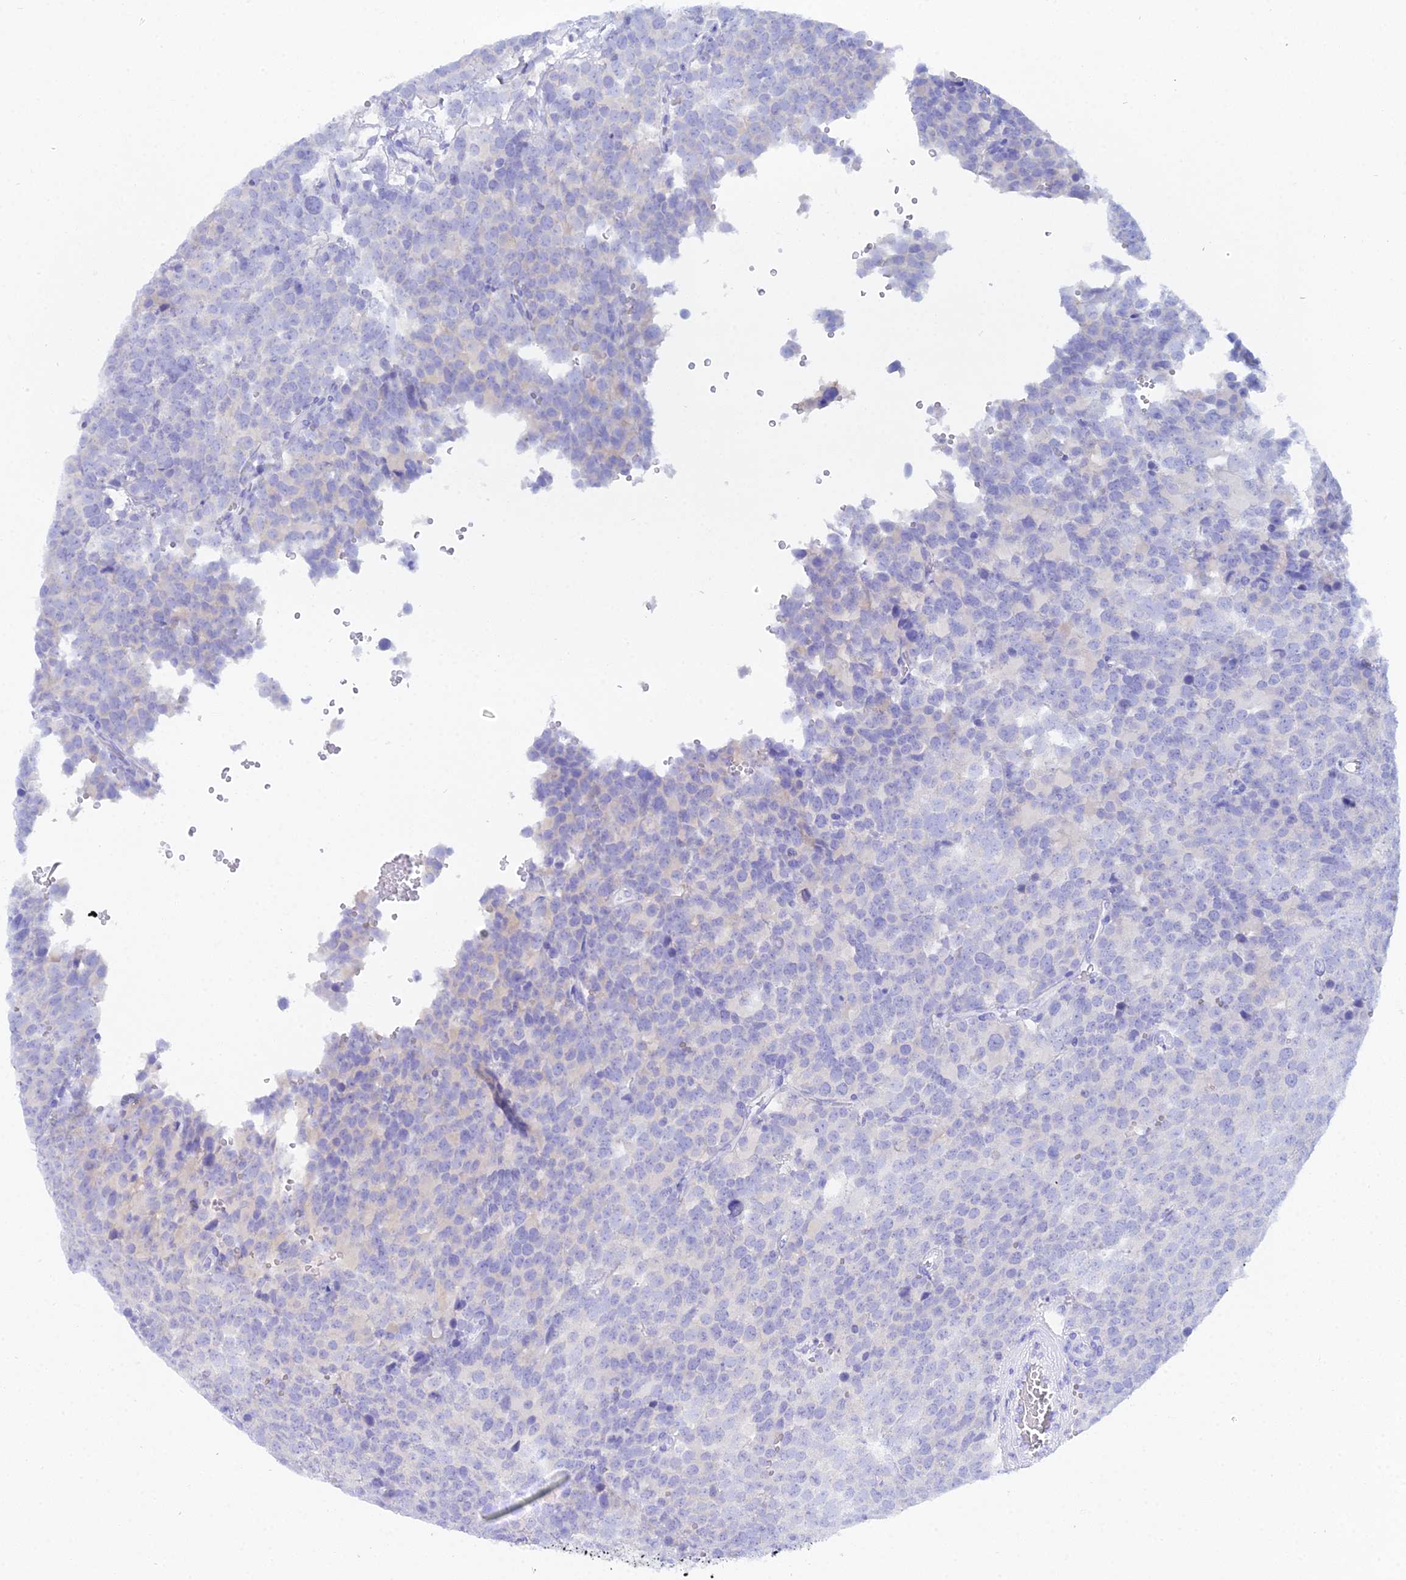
{"staining": {"intensity": "negative", "quantity": "none", "location": "none"}, "tissue": "testis cancer", "cell_type": "Tumor cells", "image_type": "cancer", "snomed": [{"axis": "morphology", "description": "Seminoma, NOS"}, {"axis": "topography", "description": "Testis"}], "caption": "Tumor cells show no significant positivity in testis seminoma.", "gene": "REG1A", "patient": {"sex": "male", "age": 71}}